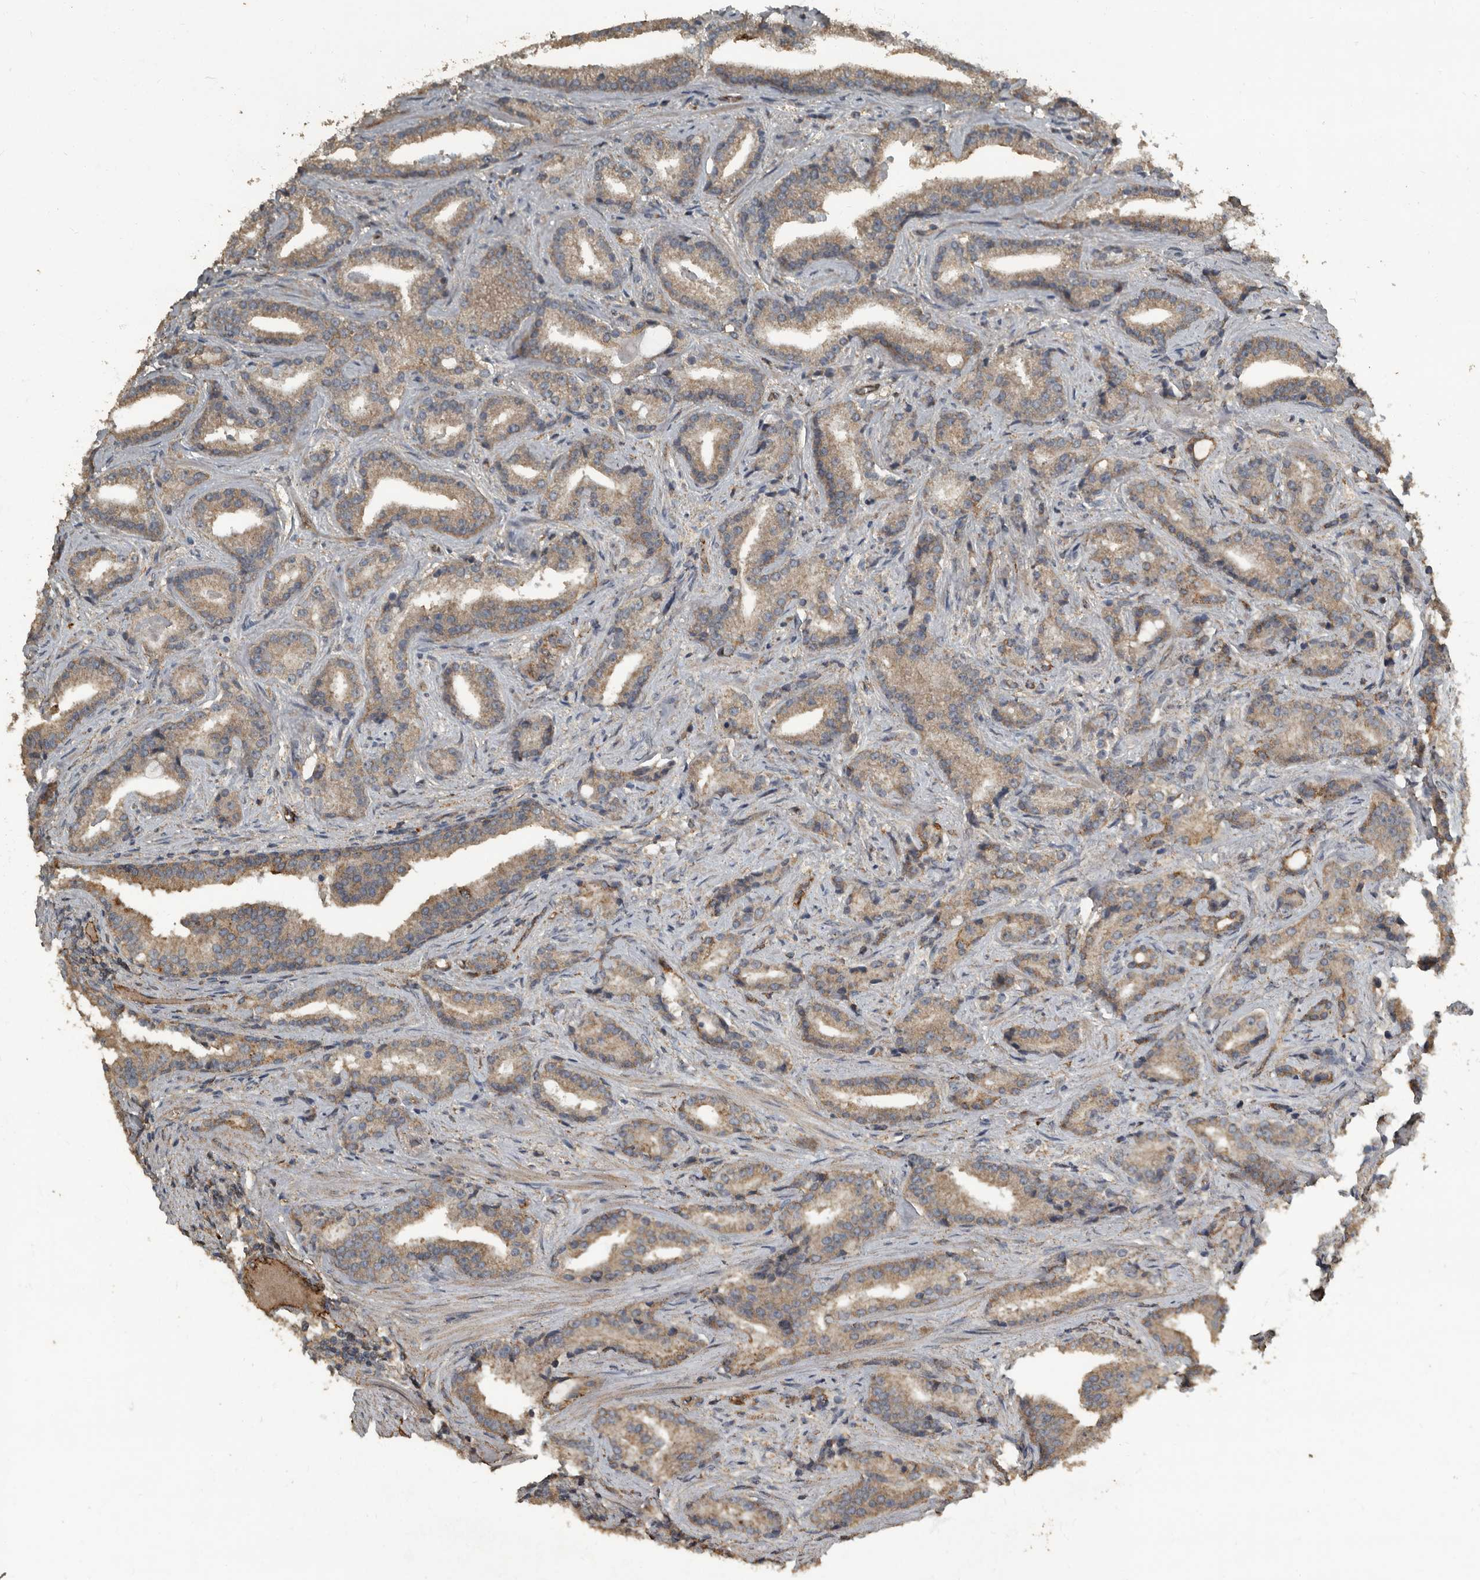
{"staining": {"intensity": "weak", "quantity": ">75%", "location": "cytoplasmic/membranous"}, "tissue": "prostate cancer", "cell_type": "Tumor cells", "image_type": "cancer", "snomed": [{"axis": "morphology", "description": "Adenocarcinoma, Low grade"}, {"axis": "topography", "description": "Prostate"}], "caption": "Protein staining of prostate cancer (adenocarcinoma (low-grade)) tissue reveals weak cytoplasmic/membranous staining in about >75% of tumor cells.", "gene": "IL15RA", "patient": {"sex": "male", "age": 67}}